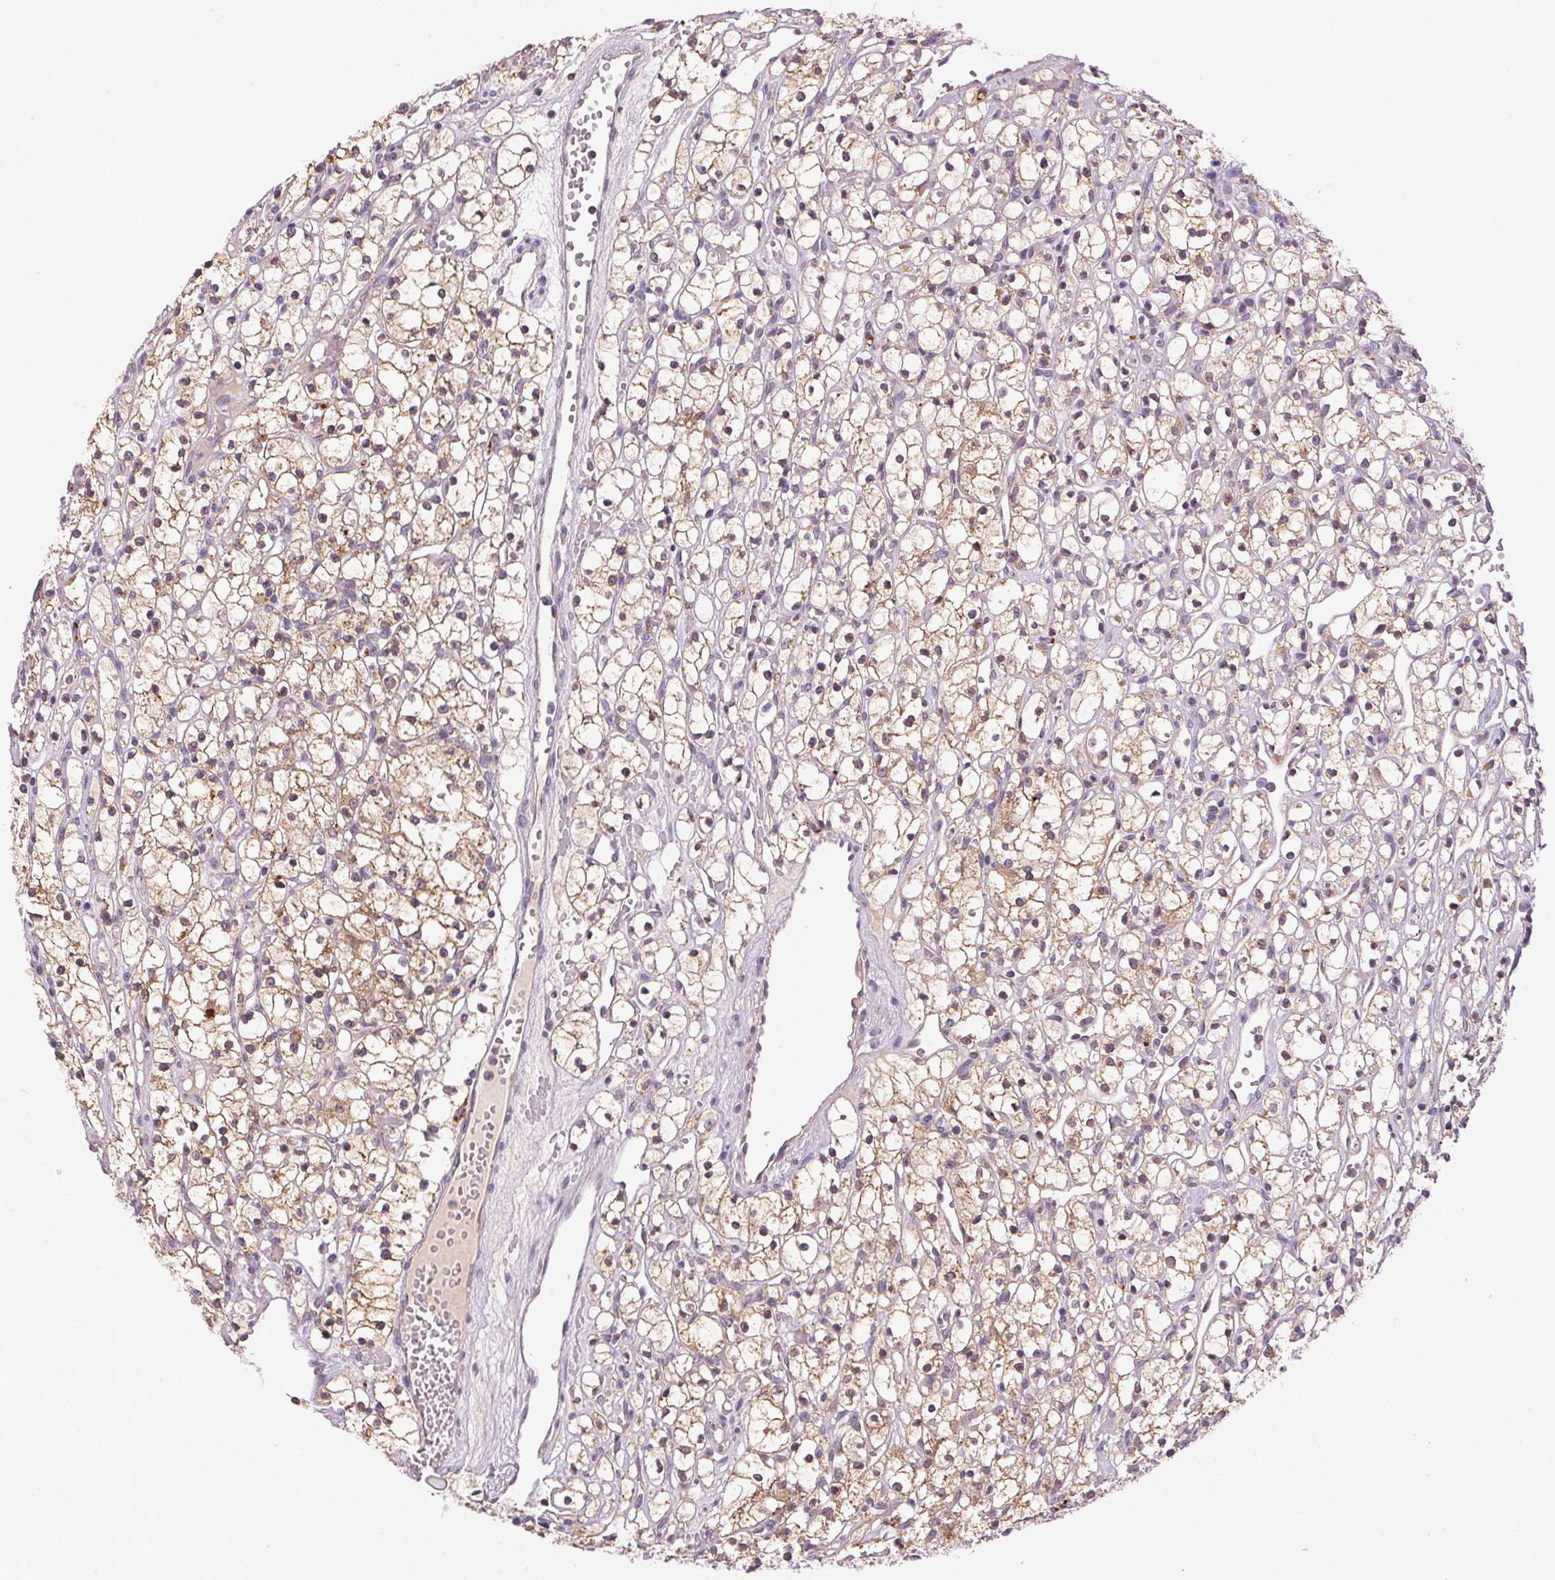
{"staining": {"intensity": "weak", "quantity": ">75%", "location": "cytoplasmic/membranous"}, "tissue": "renal cancer", "cell_type": "Tumor cells", "image_type": "cancer", "snomed": [{"axis": "morphology", "description": "Adenocarcinoma, NOS"}, {"axis": "topography", "description": "Kidney"}], "caption": "Renal cancer tissue exhibits weak cytoplasmic/membranous positivity in about >75% of tumor cells, visualized by immunohistochemistry.", "gene": "ADH5", "patient": {"sex": "female", "age": 59}}